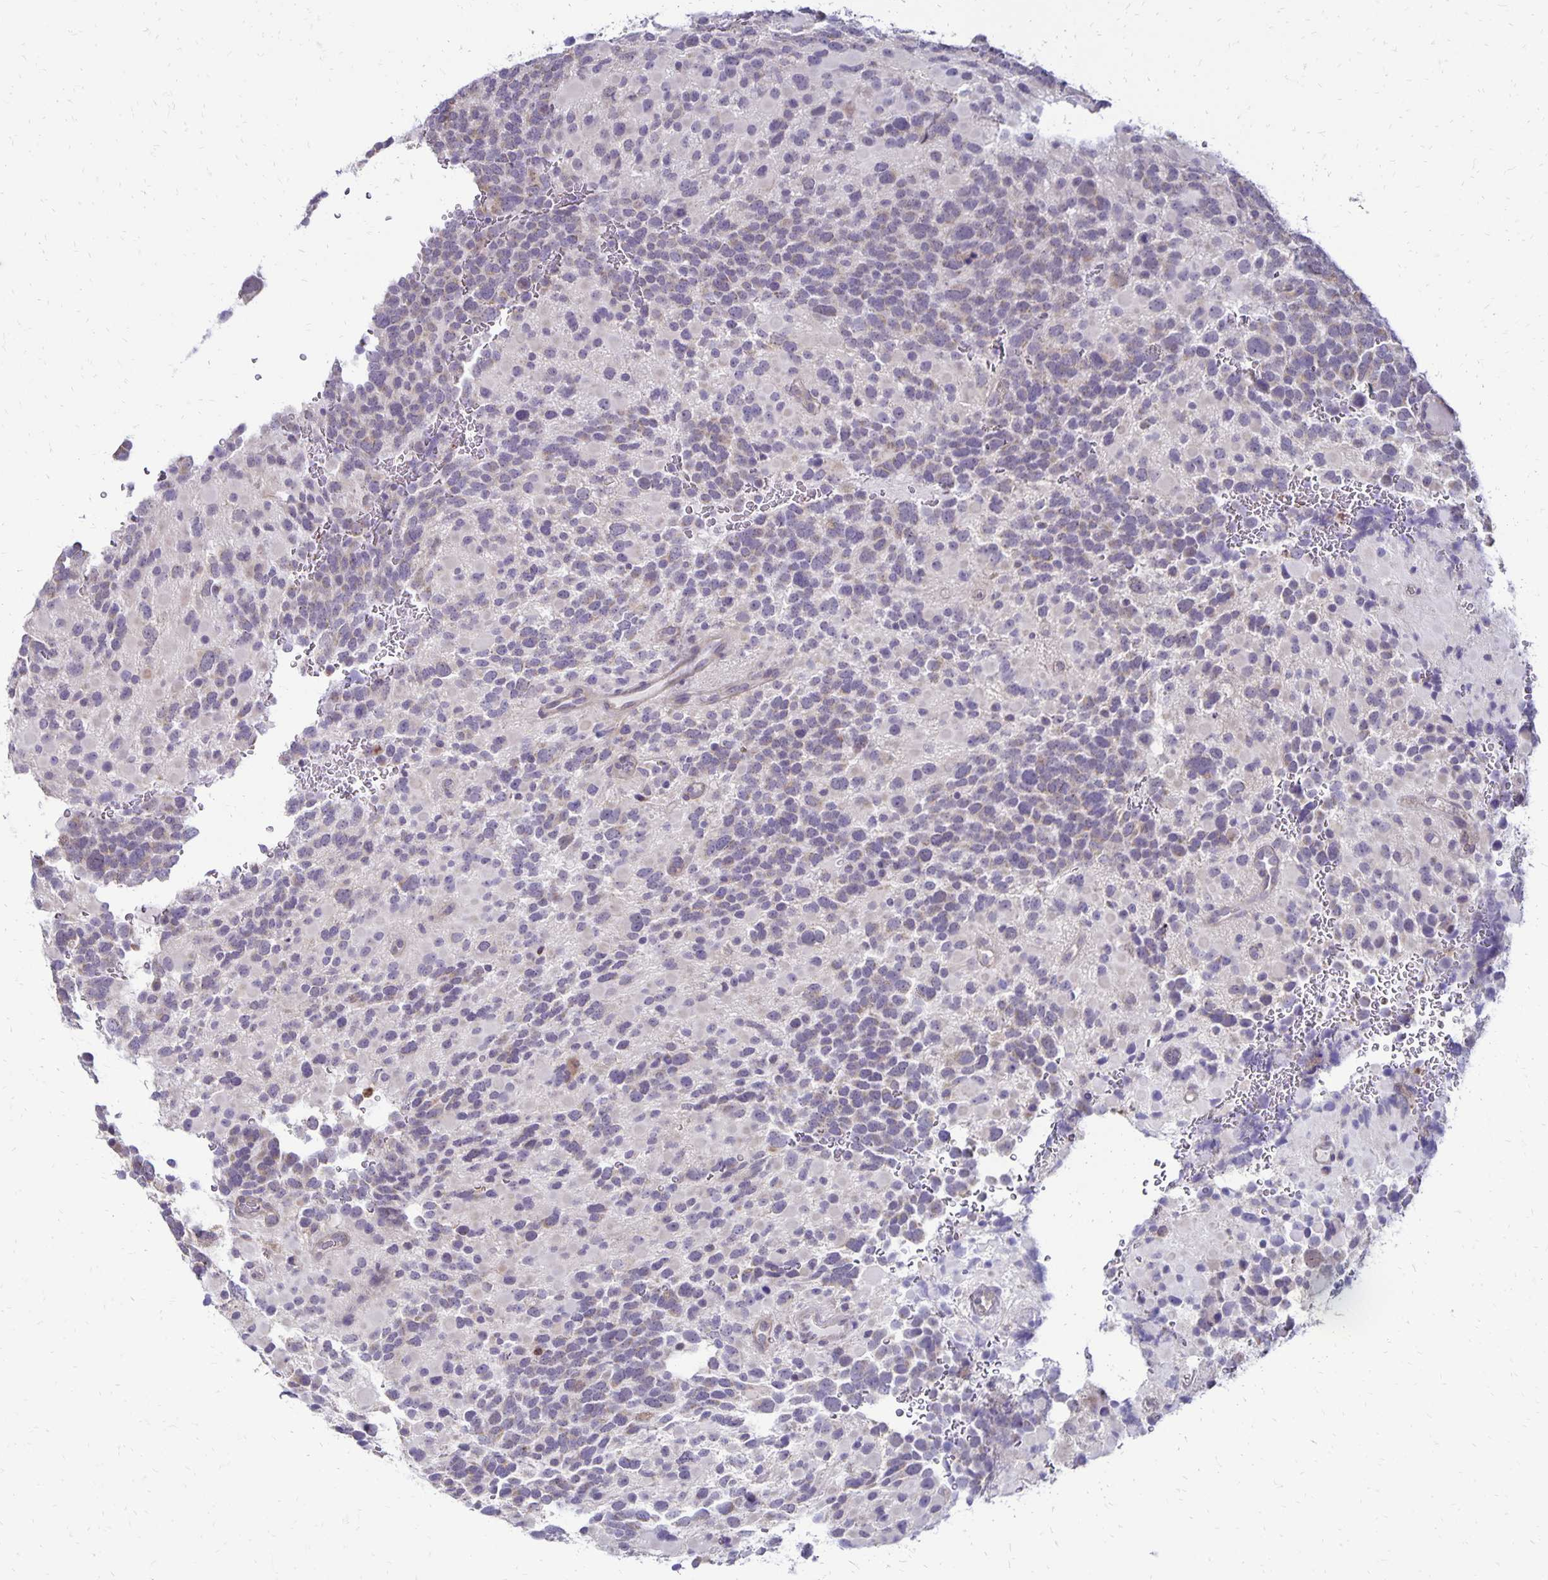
{"staining": {"intensity": "weak", "quantity": "<25%", "location": "cytoplasmic/membranous"}, "tissue": "glioma", "cell_type": "Tumor cells", "image_type": "cancer", "snomed": [{"axis": "morphology", "description": "Glioma, malignant, High grade"}, {"axis": "topography", "description": "Brain"}], "caption": "The image shows no significant positivity in tumor cells of malignant high-grade glioma.", "gene": "FN3K", "patient": {"sex": "female", "age": 40}}